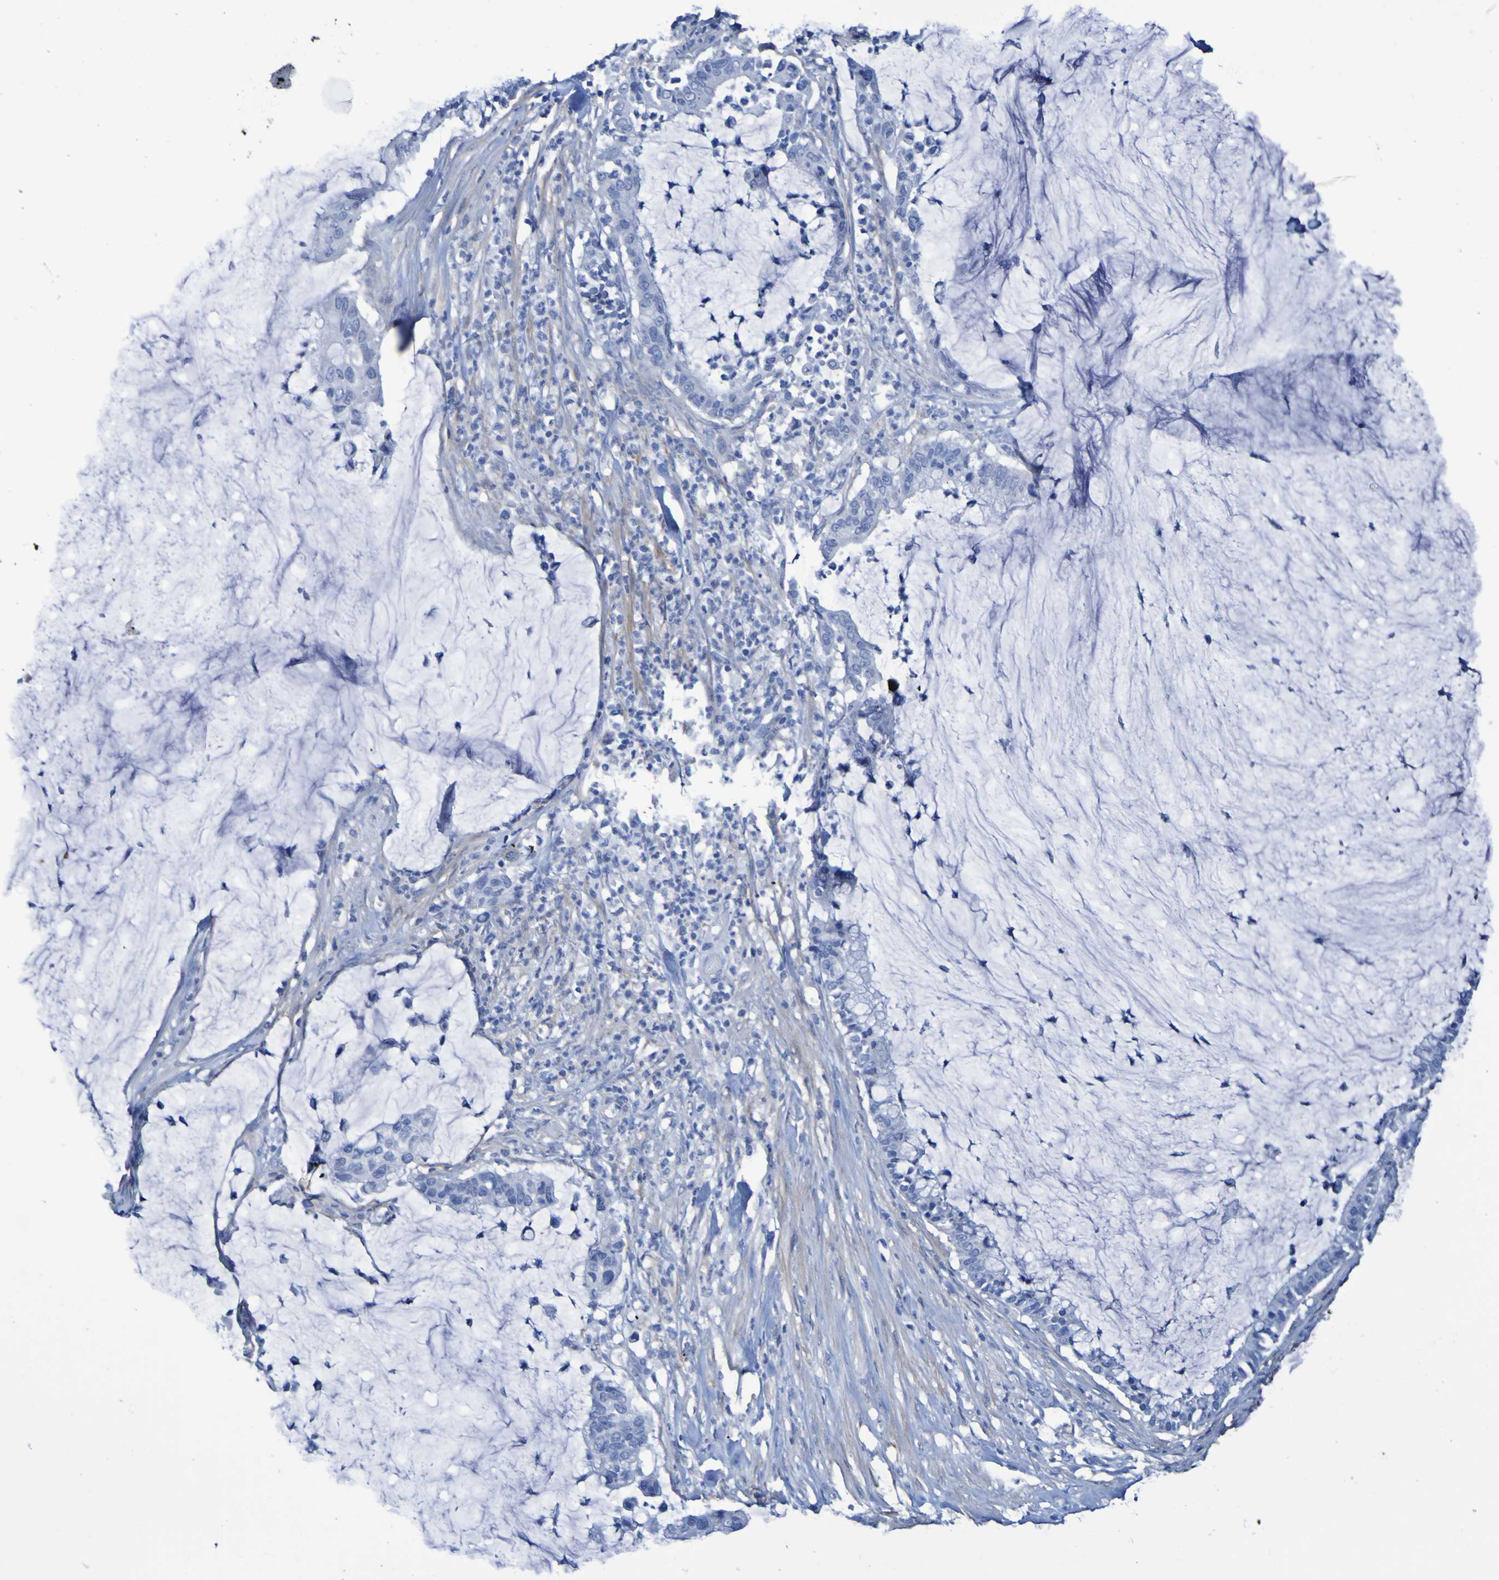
{"staining": {"intensity": "negative", "quantity": "none", "location": "none"}, "tissue": "pancreatic cancer", "cell_type": "Tumor cells", "image_type": "cancer", "snomed": [{"axis": "morphology", "description": "Adenocarcinoma, NOS"}, {"axis": "topography", "description": "Pancreas"}], "caption": "An IHC micrograph of pancreatic cancer (adenocarcinoma) is shown. There is no staining in tumor cells of pancreatic cancer (adenocarcinoma).", "gene": "SGCB", "patient": {"sex": "male", "age": 41}}